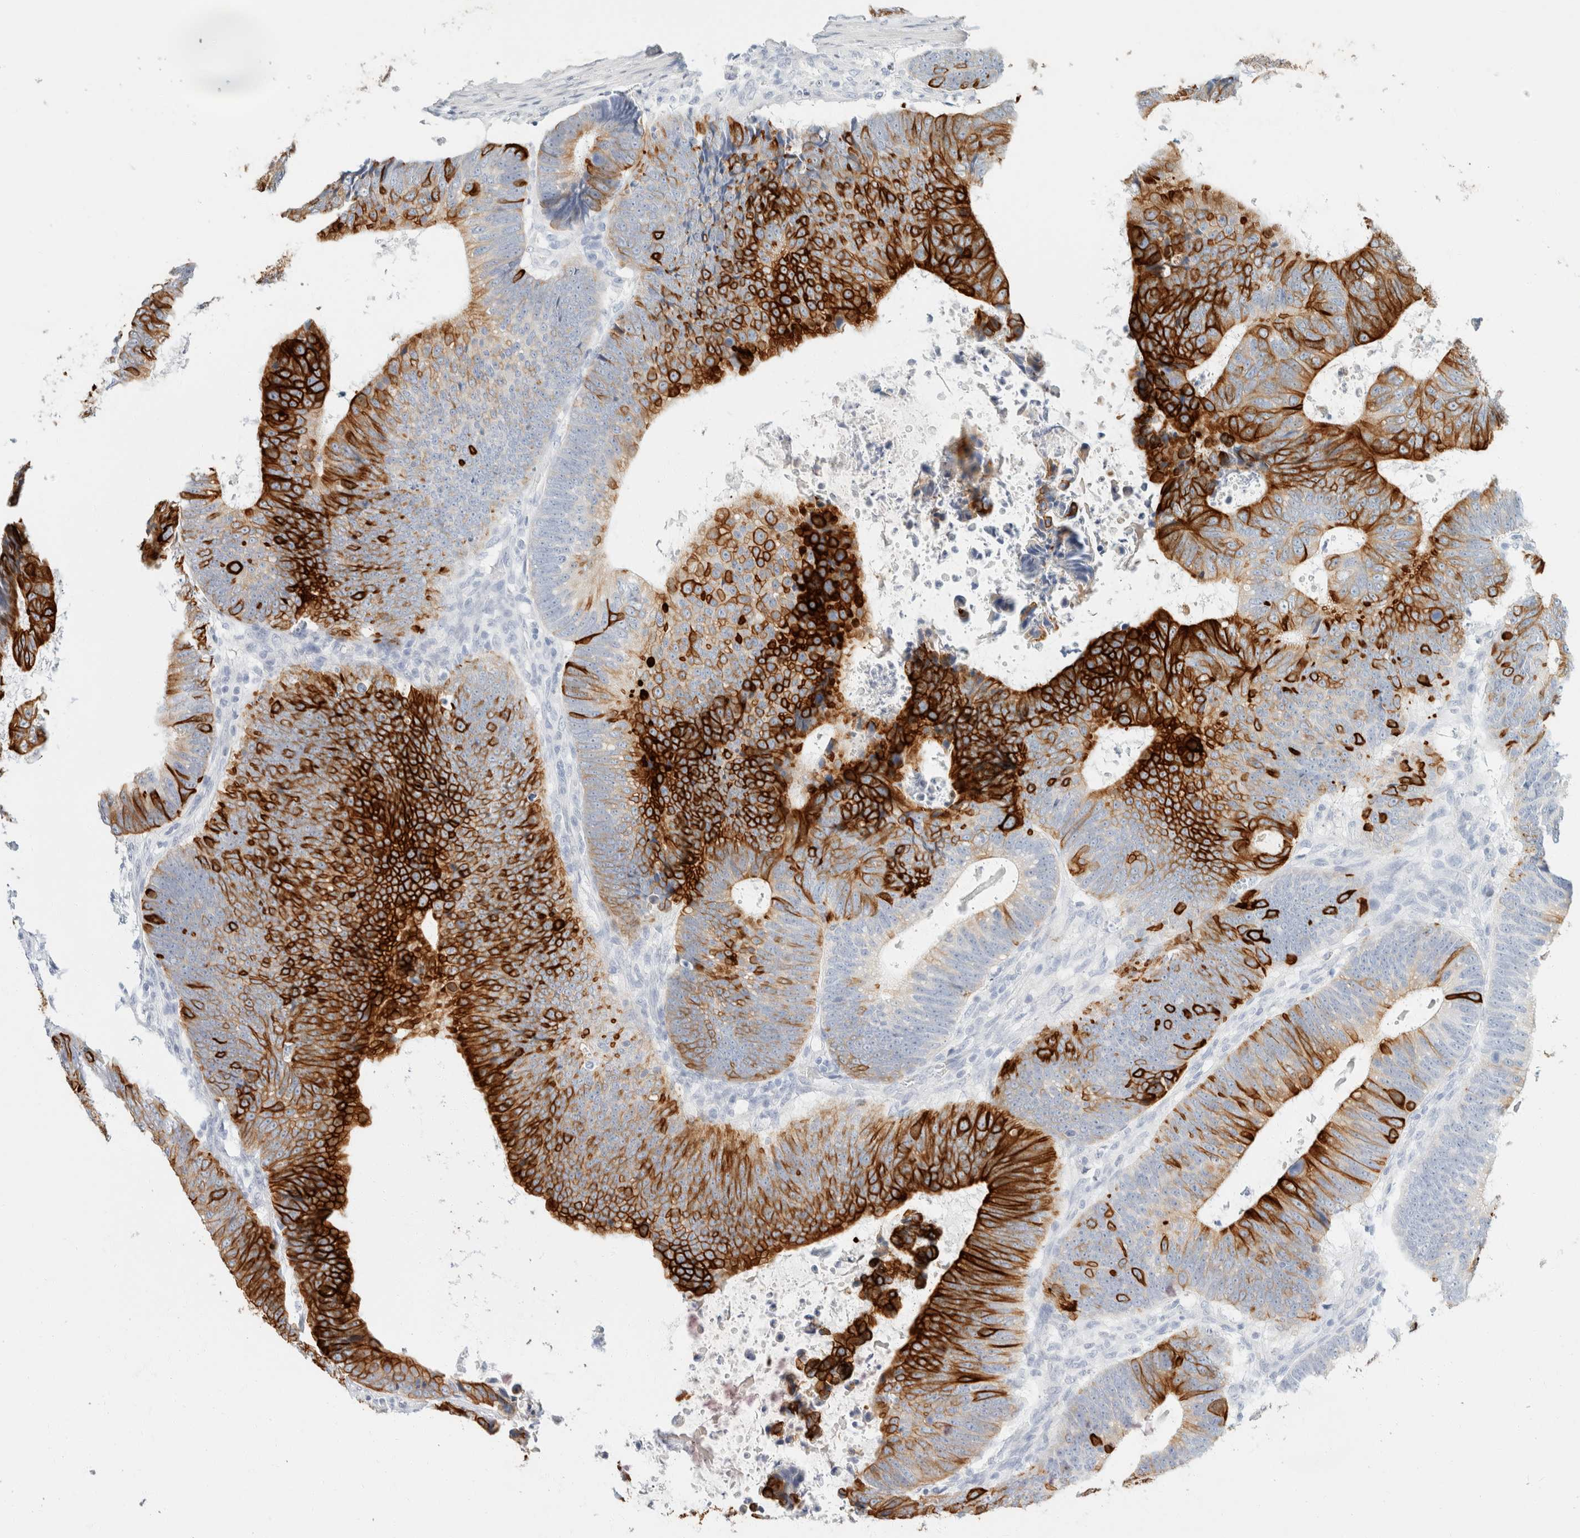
{"staining": {"intensity": "strong", "quantity": "25%-75%", "location": "cytoplasmic/membranous"}, "tissue": "colorectal cancer", "cell_type": "Tumor cells", "image_type": "cancer", "snomed": [{"axis": "morphology", "description": "Adenocarcinoma, NOS"}, {"axis": "topography", "description": "Colon"}], "caption": "The immunohistochemical stain labels strong cytoplasmic/membranous positivity in tumor cells of colorectal cancer (adenocarcinoma) tissue. Using DAB (brown) and hematoxylin (blue) stains, captured at high magnification using brightfield microscopy.", "gene": "KRT20", "patient": {"sex": "male", "age": 56}}